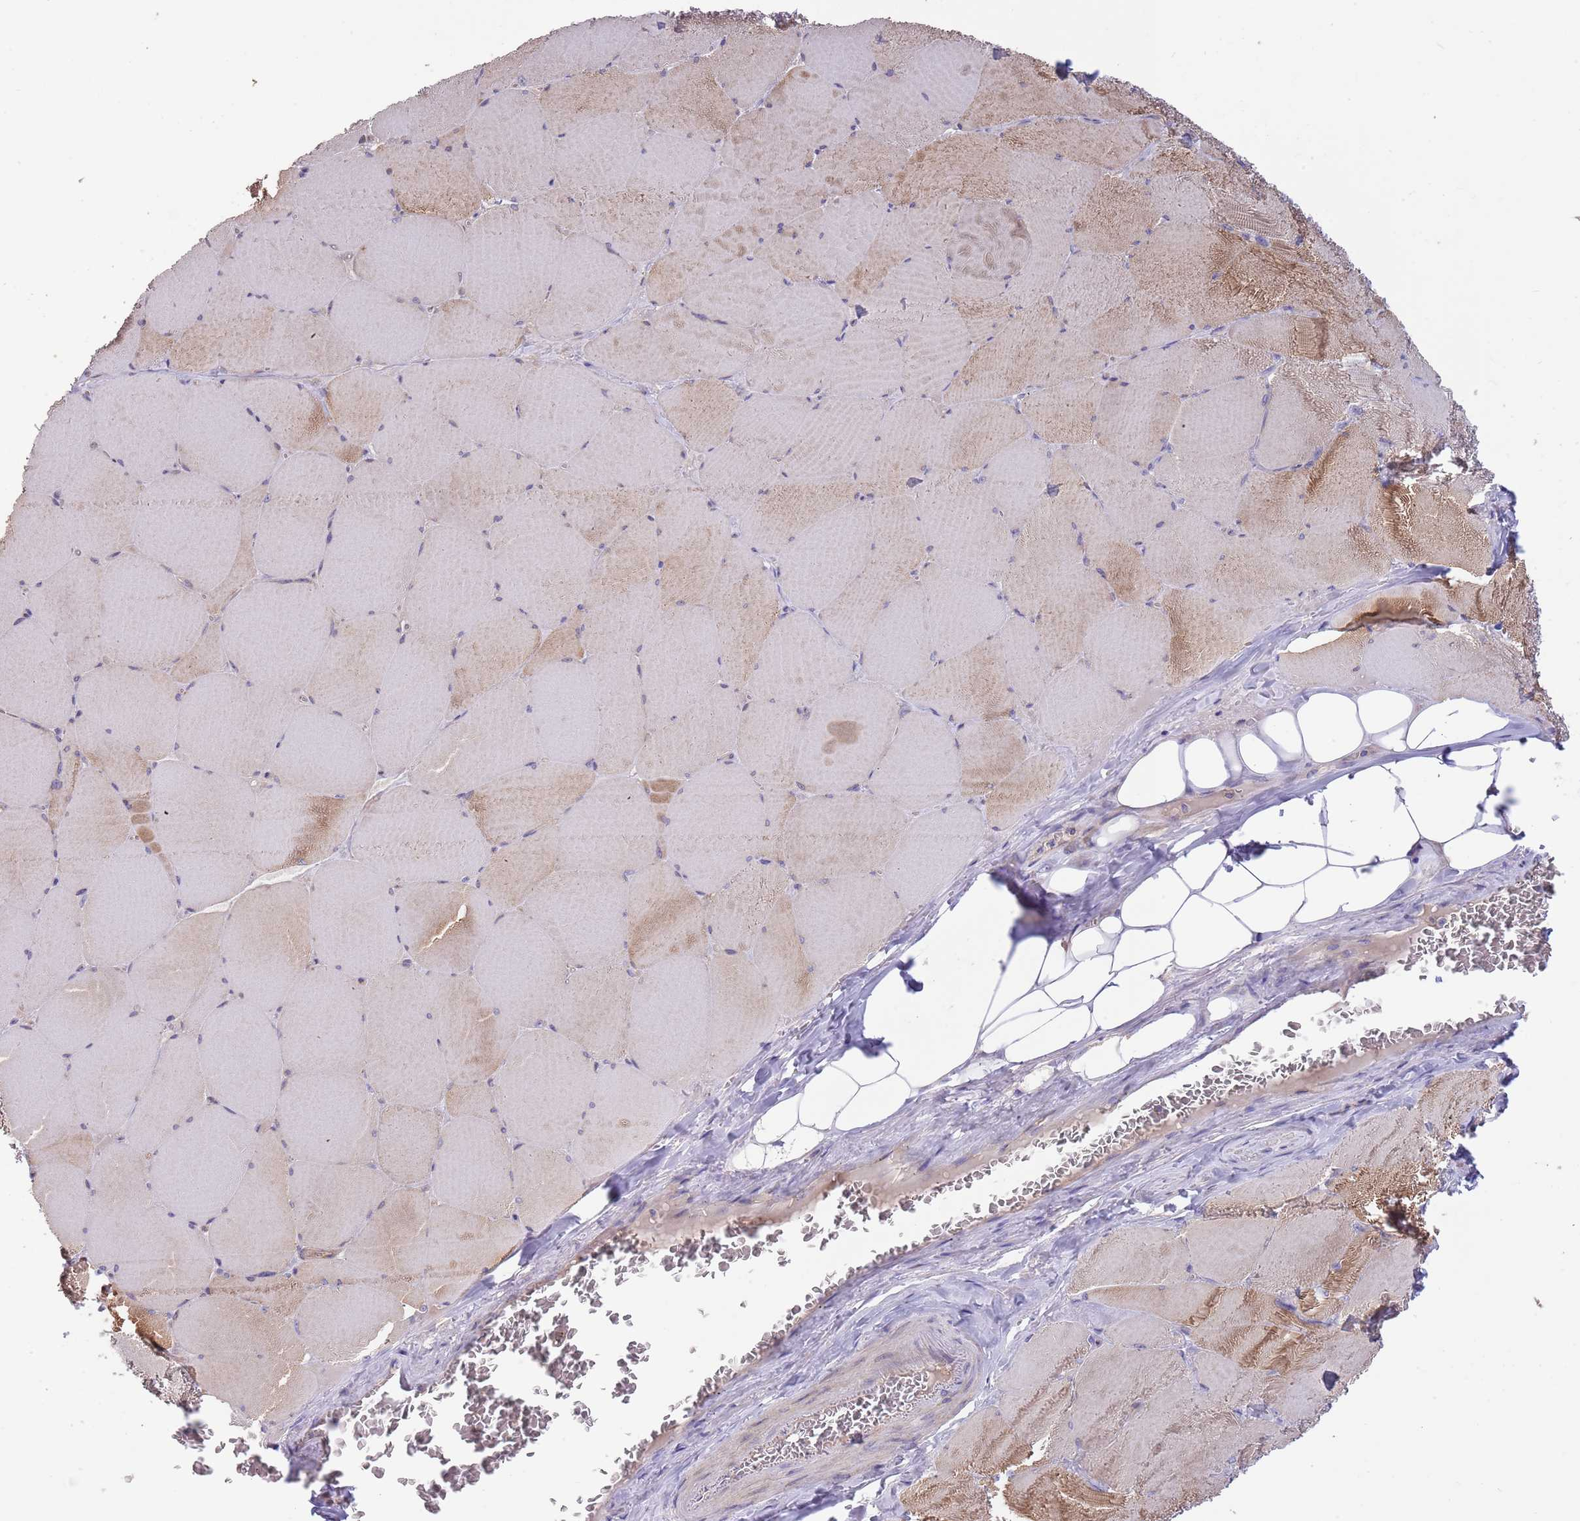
{"staining": {"intensity": "weak", "quantity": "25%-75%", "location": "cytoplasmic/membranous"}, "tissue": "skeletal muscle", "cell_type": "Myocytes", "image_type": "normal", "snomed": [{"axis": "morphology", "description": "Normal tissue, NOS"}, {"axis": "topography", "description": "Skeletal muscle"}, {"axis": "topography", "description": "Head-Neck"}], "caption": "Immunohistochemistry photomicrograph of benign skeletal muscle stained for a protein (brown), which displays low levels of weak cytoplasmic/membranous expression in approximately 25%-75% of myocytes.", "gene": "CABYR", "patient": {"sex": "male", "age": 66}}